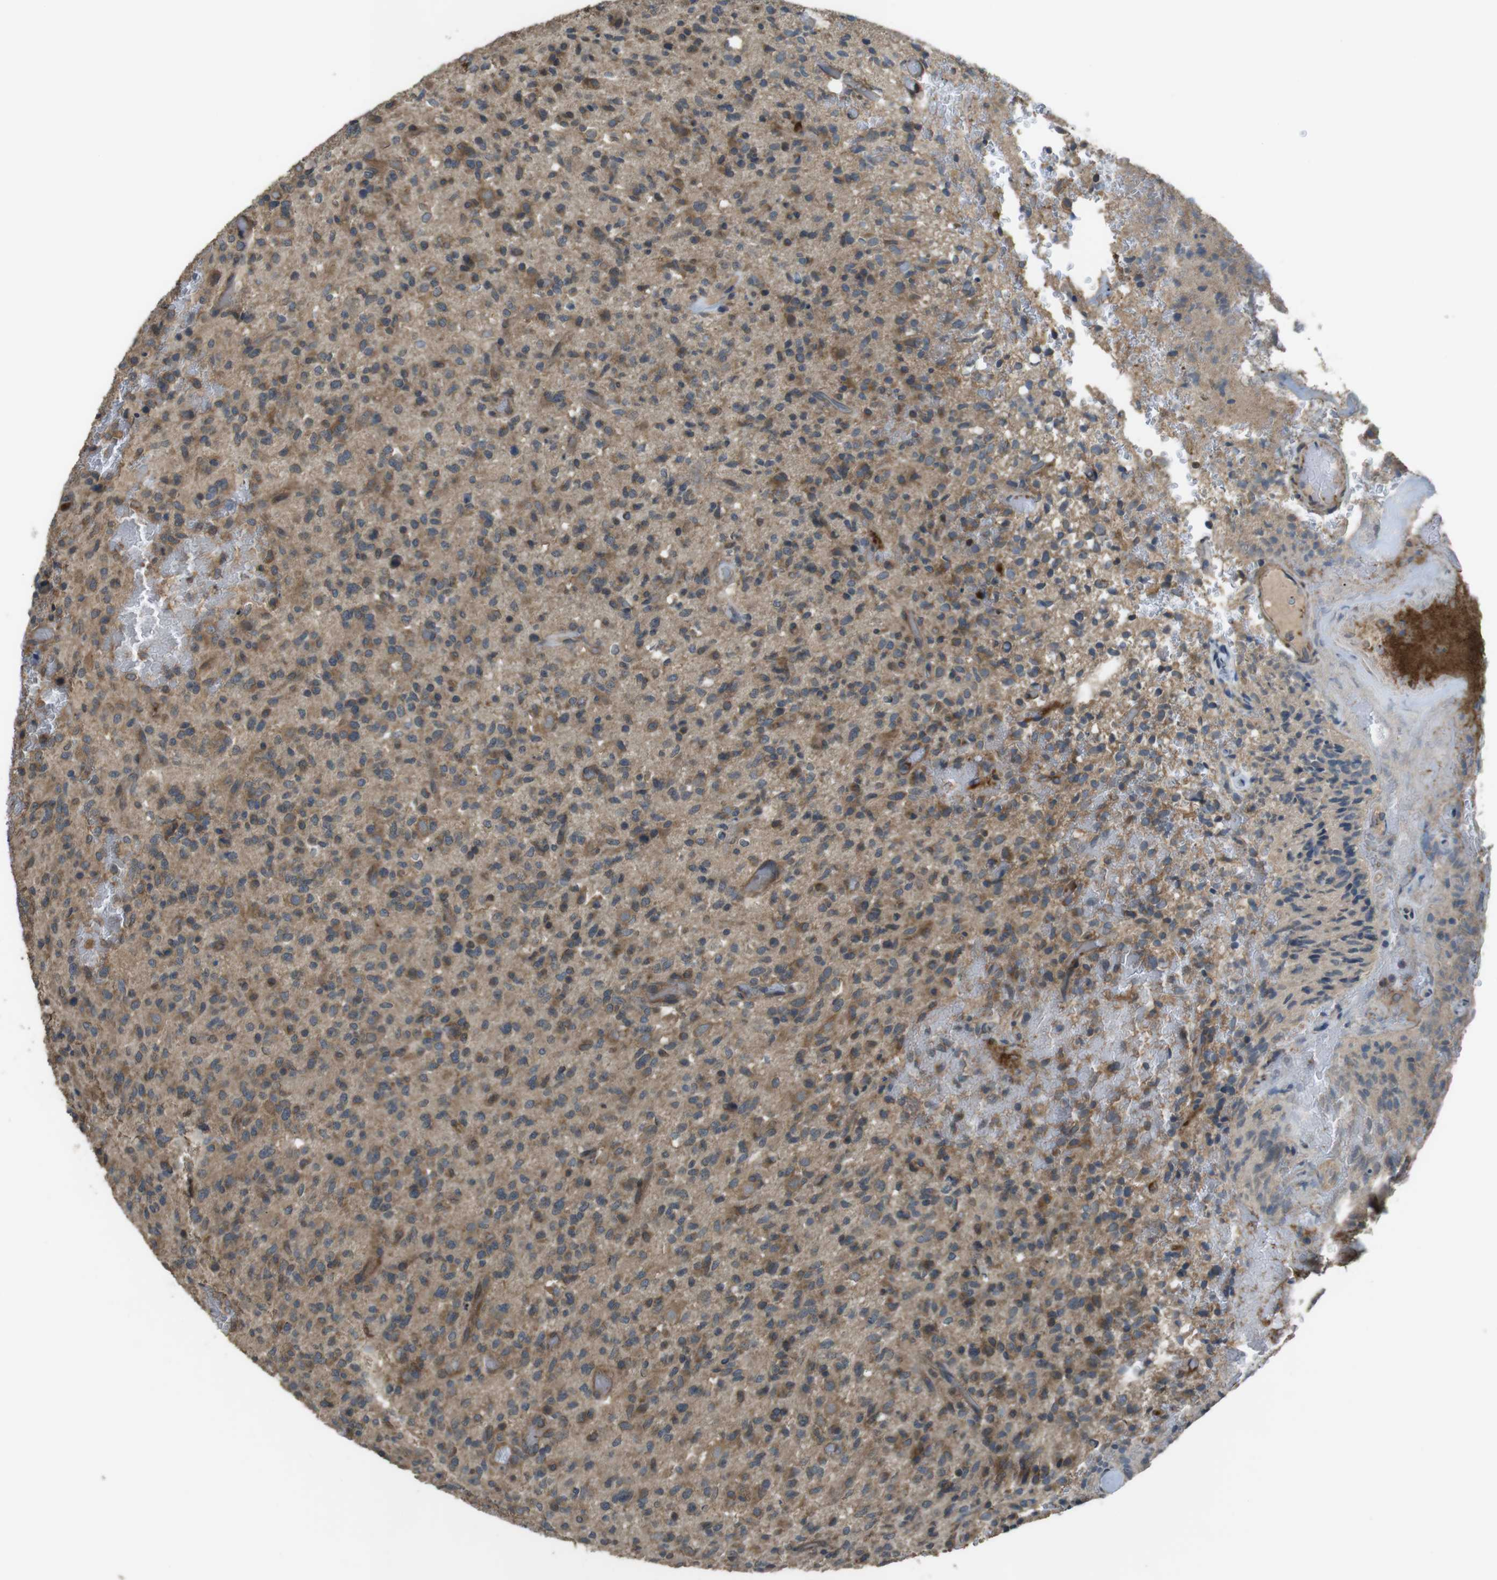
{"staining": {"intensity": "moderate", "quantity": ">75%", "location": "cytoplasmic/membranous"}, "tissue": "glioma", "cell_type": "Tumor cells", "image_type": "cancer", "snomed": [{"axis": "morphology", "description": "Glioma, malignant, High grade"}, {"axis": "topography", "description": "Brain"}], "caption": "Immunohistochemical staining of malignant high-grade glioma shows moderate cytoplasmic/membranous protein staining in approximately >75% of tumor cells.", "gene": "FUT2", "patient": {"sex": "male", "age": 71}}